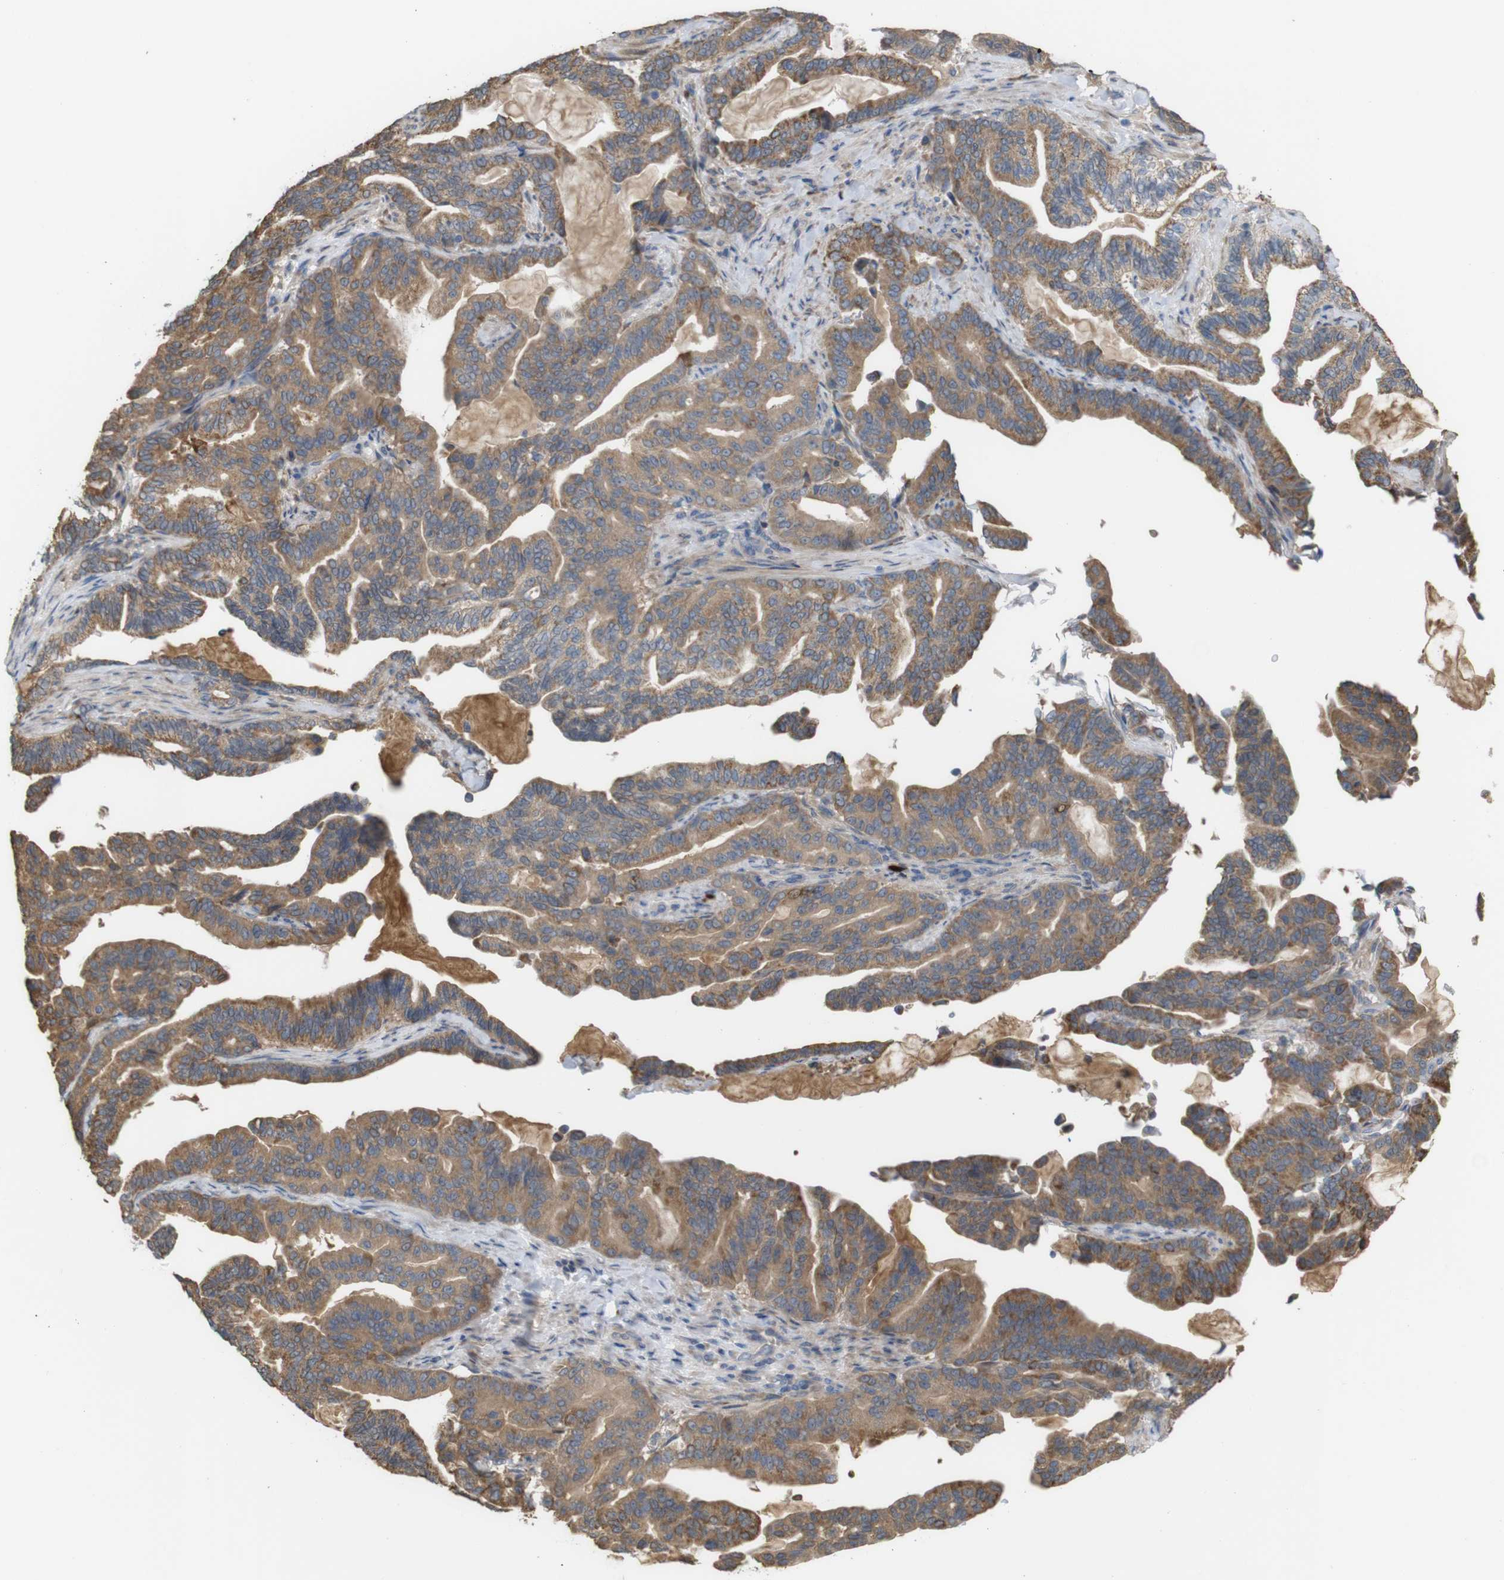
{"staining": {"intensity": "moderate", "quantity": ">75%", "location": "cytoplasmic/membranous"}, "tissue": "pancreatic cancer", "cell_type": "Tumor cells", "image_type": "cancer", "snomed": [{"axis": "morphology", "description": "Adenocarcinoma, NOS"}, {"axis": "topography", "description": "Pancreas"}], "caption": "A histopathology image of human pancreatic adenocarcinoma stained for a protein shows moderate cytoplasmic/membranous brown staining in tumor cells. (Stains: DAB in brown, nuclei in blue, Microscopy: brightfield microscopy at high magnification).", "gene": "PTPRR", "patient": {"sex": "male", "age": 63}}